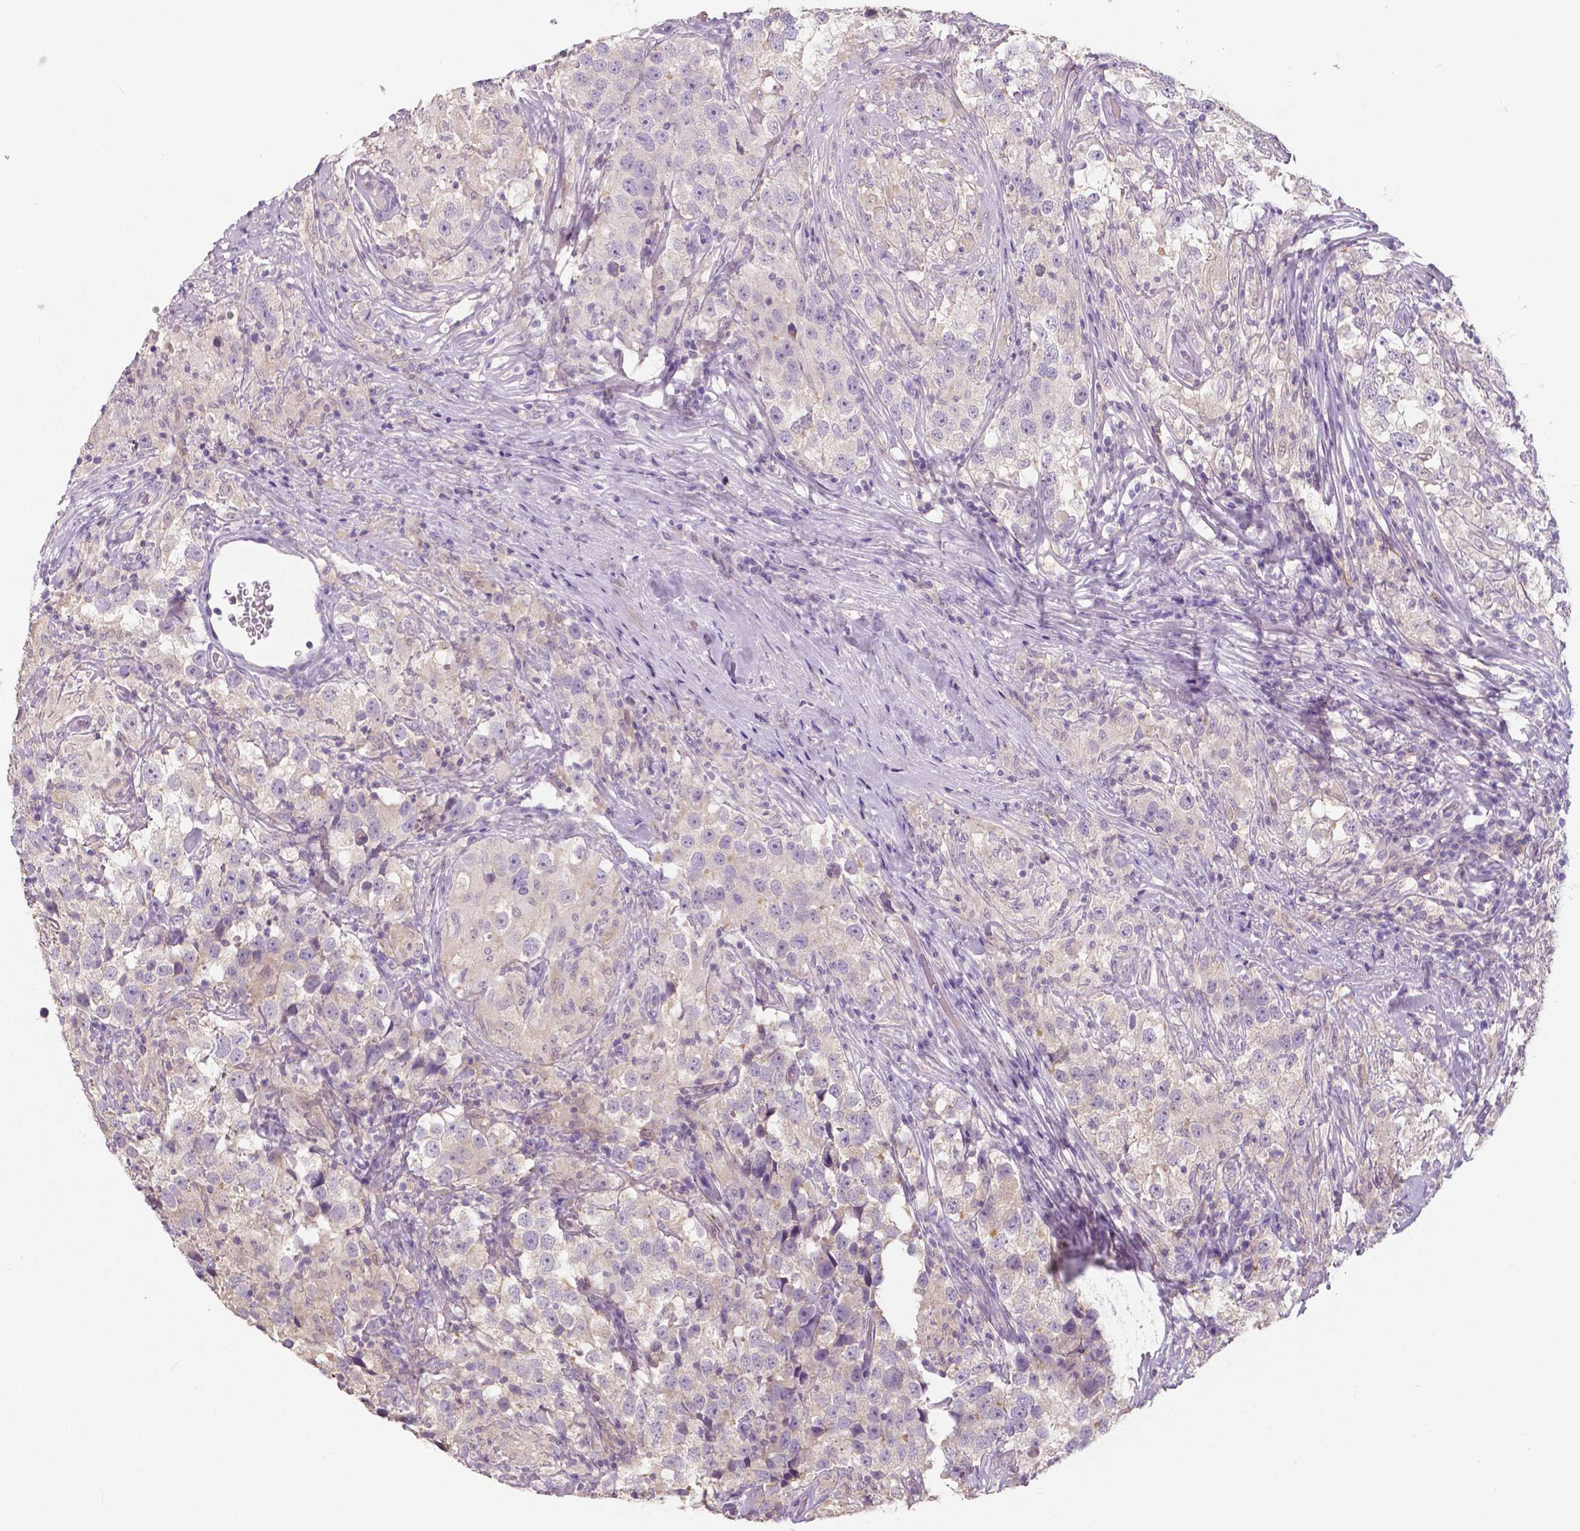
{"staining": {"intensity": "negative", "quantity": "none", "location": "none"}, "tissue": "testis cancer", "cell_type": "Tumor cells", "image_type": "cancer", "snomed": [{"axis": "morphology", "description": "Seminoma, NOS"}, {"axis": "topography", "description": "Testis"}], "caption": "Human testis seminoma stained for a protein using immunohistochemistry displays no staining in tumor cells.", "gene": "CRMP1", "patient": {"sex": "male", "age": 46}}